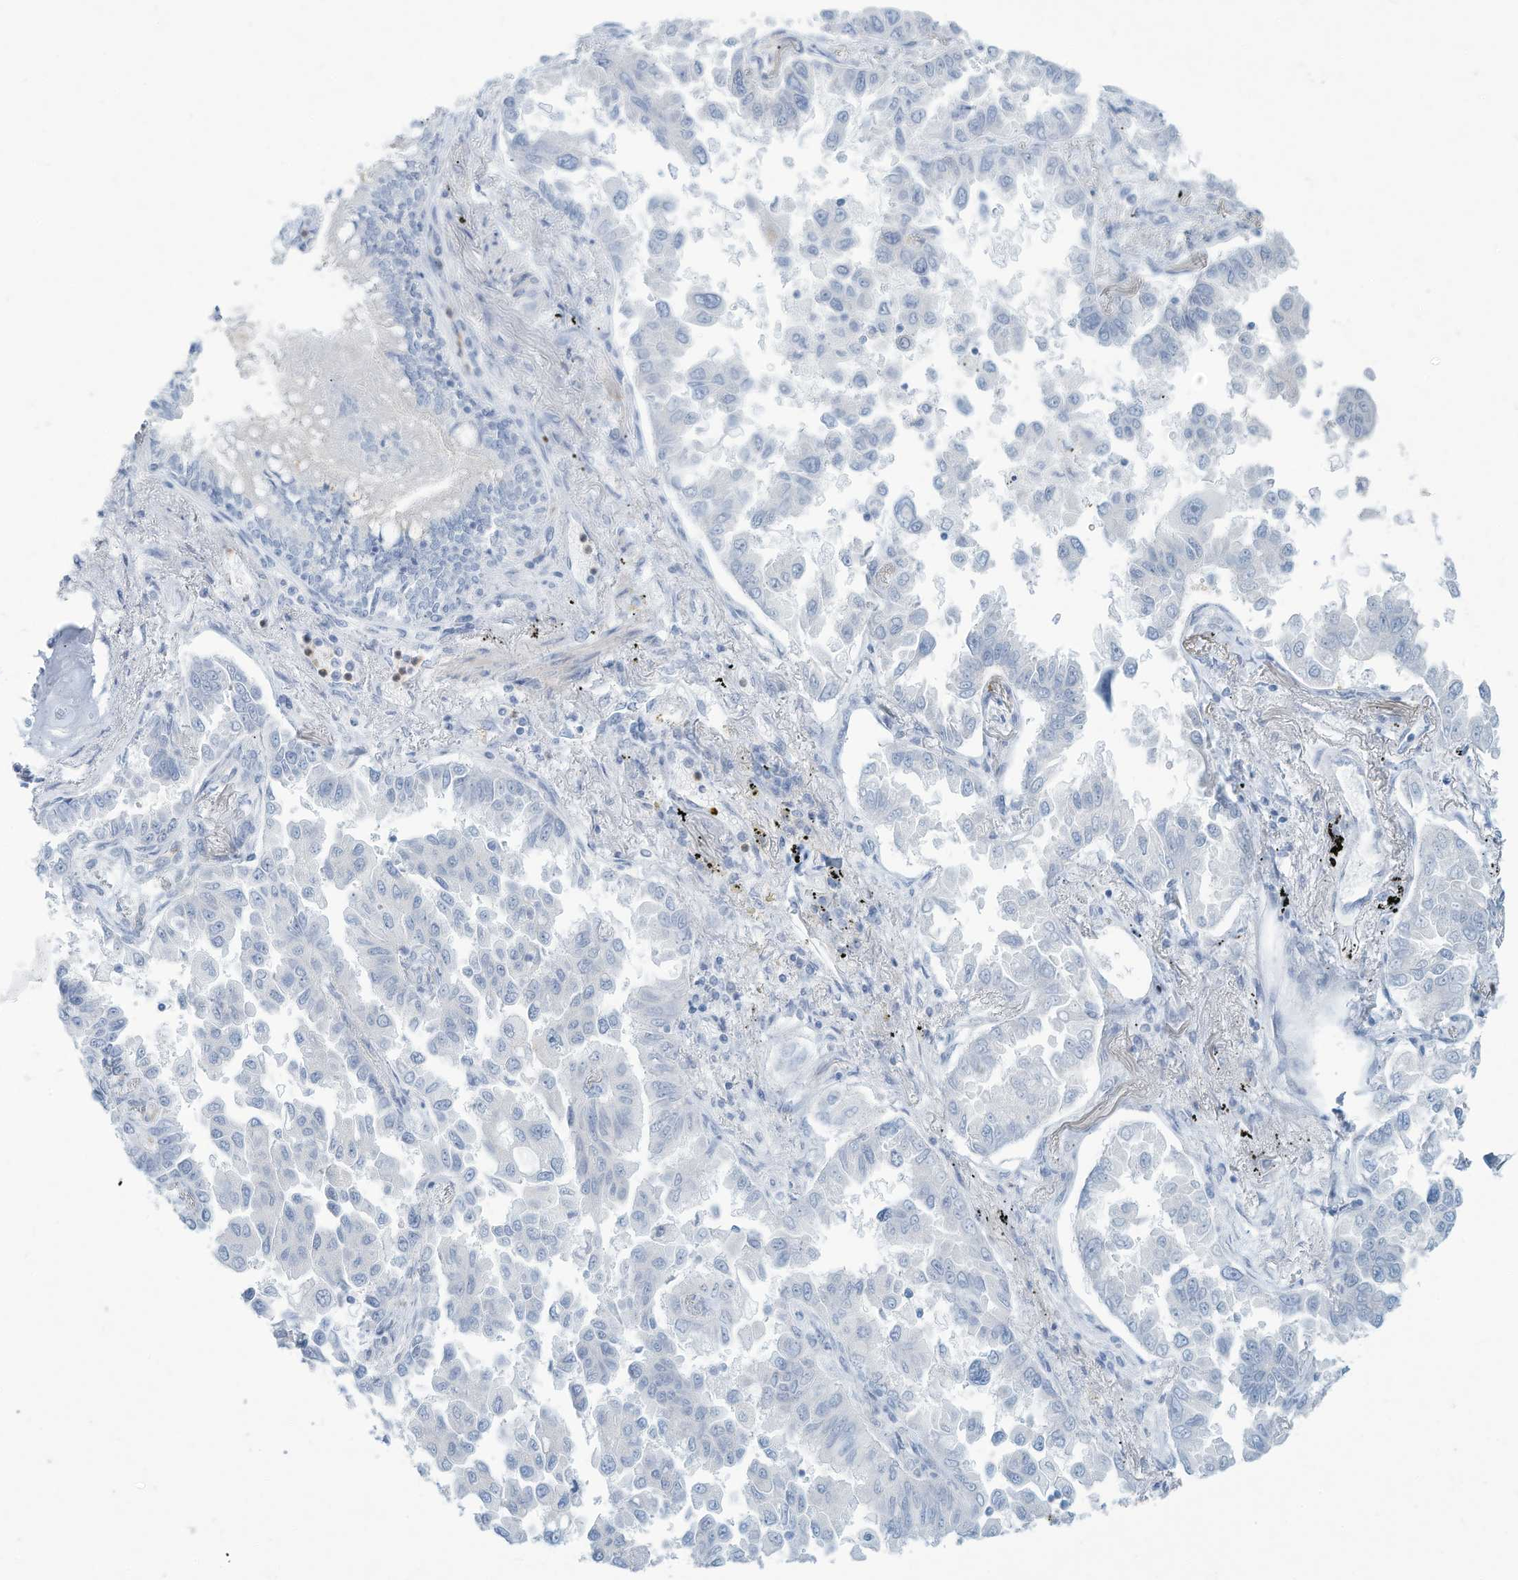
{"staining": {"intensity": "negative", "quantity": "none", "location": "none"}, "tissue": "lung cancer", "cell_type": "Tumor cells", "image_type": "cancer", "snomed": [{"axis": "morphology", "description": "Adenocarcinoma, NOS"}, {"axis": "topography", "description": "Lung"}], "caption": "Protein analysis of adenocarcinoma (lung) reveals no significant staining in tumor cells. (DAB immunohistochemistry with hematoxylin counter stain).", "gene": "ERI2", "patient": {"sex": "female", "age": 67}}